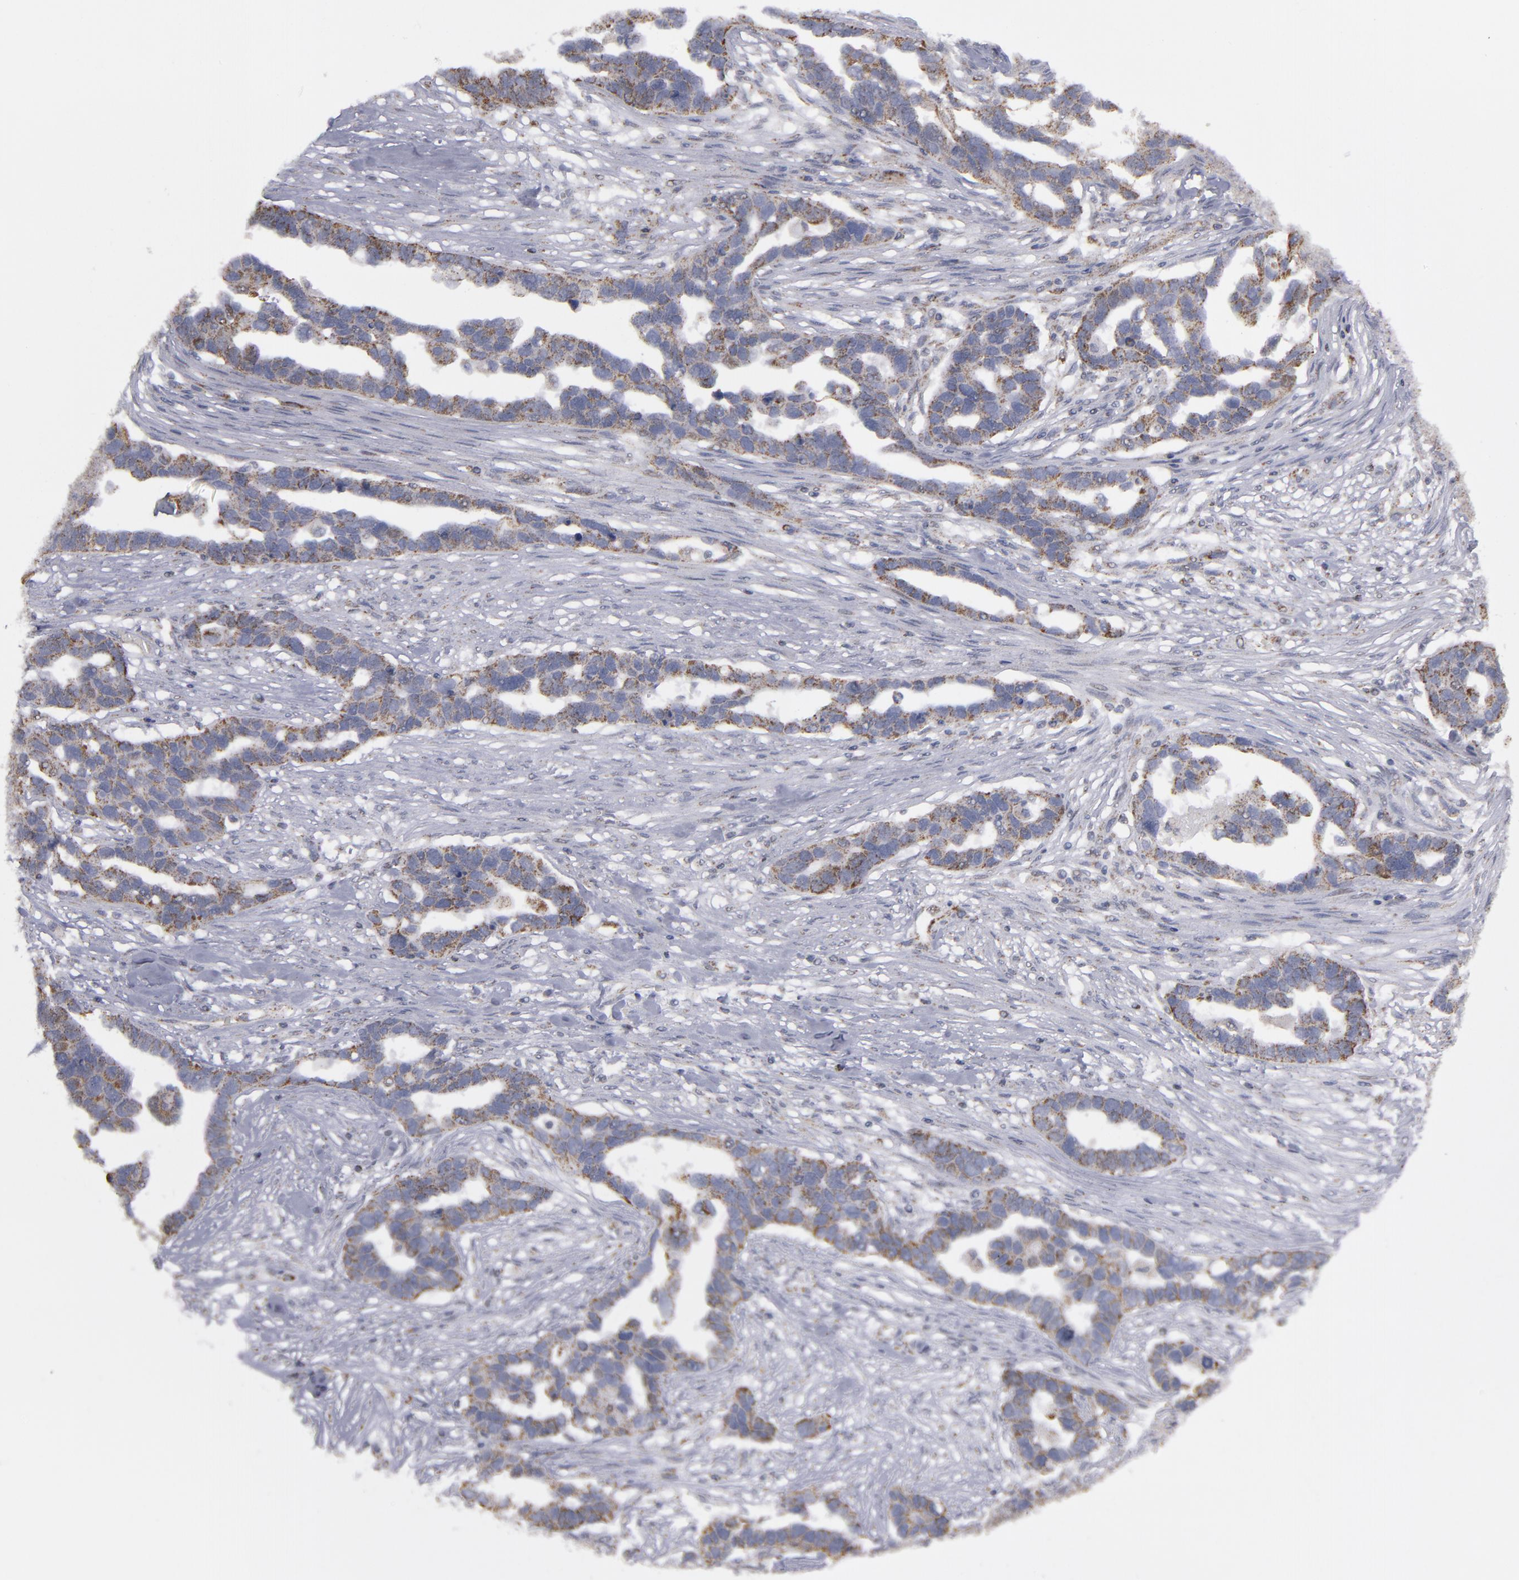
{"staining": {"intensity": "moderate", "quantity": ">75%", "location": "cytoplasmic/membranous"}, "tissue": "ovarian cancer", "cell_type": "Tumor cells", "image_type": "cancer", "snomed": [{"axis": "morphology", "description": "Cystadenocarcinoma, serous, NOS"}, {"axis": "topography", "description": "Ovary"}], "caption": "This micrograph shows serous cystadenocarcinoma (ovarian) stained with immunohistochemistry (IHC) to label a protein in brown. The cytoplasmic/membranous of tumor cells show moderate positivity for the protein. Nuclei are counter-stained blue.", "gene": "MYOM2", "patient": {"sex": "female", "age": 54}}